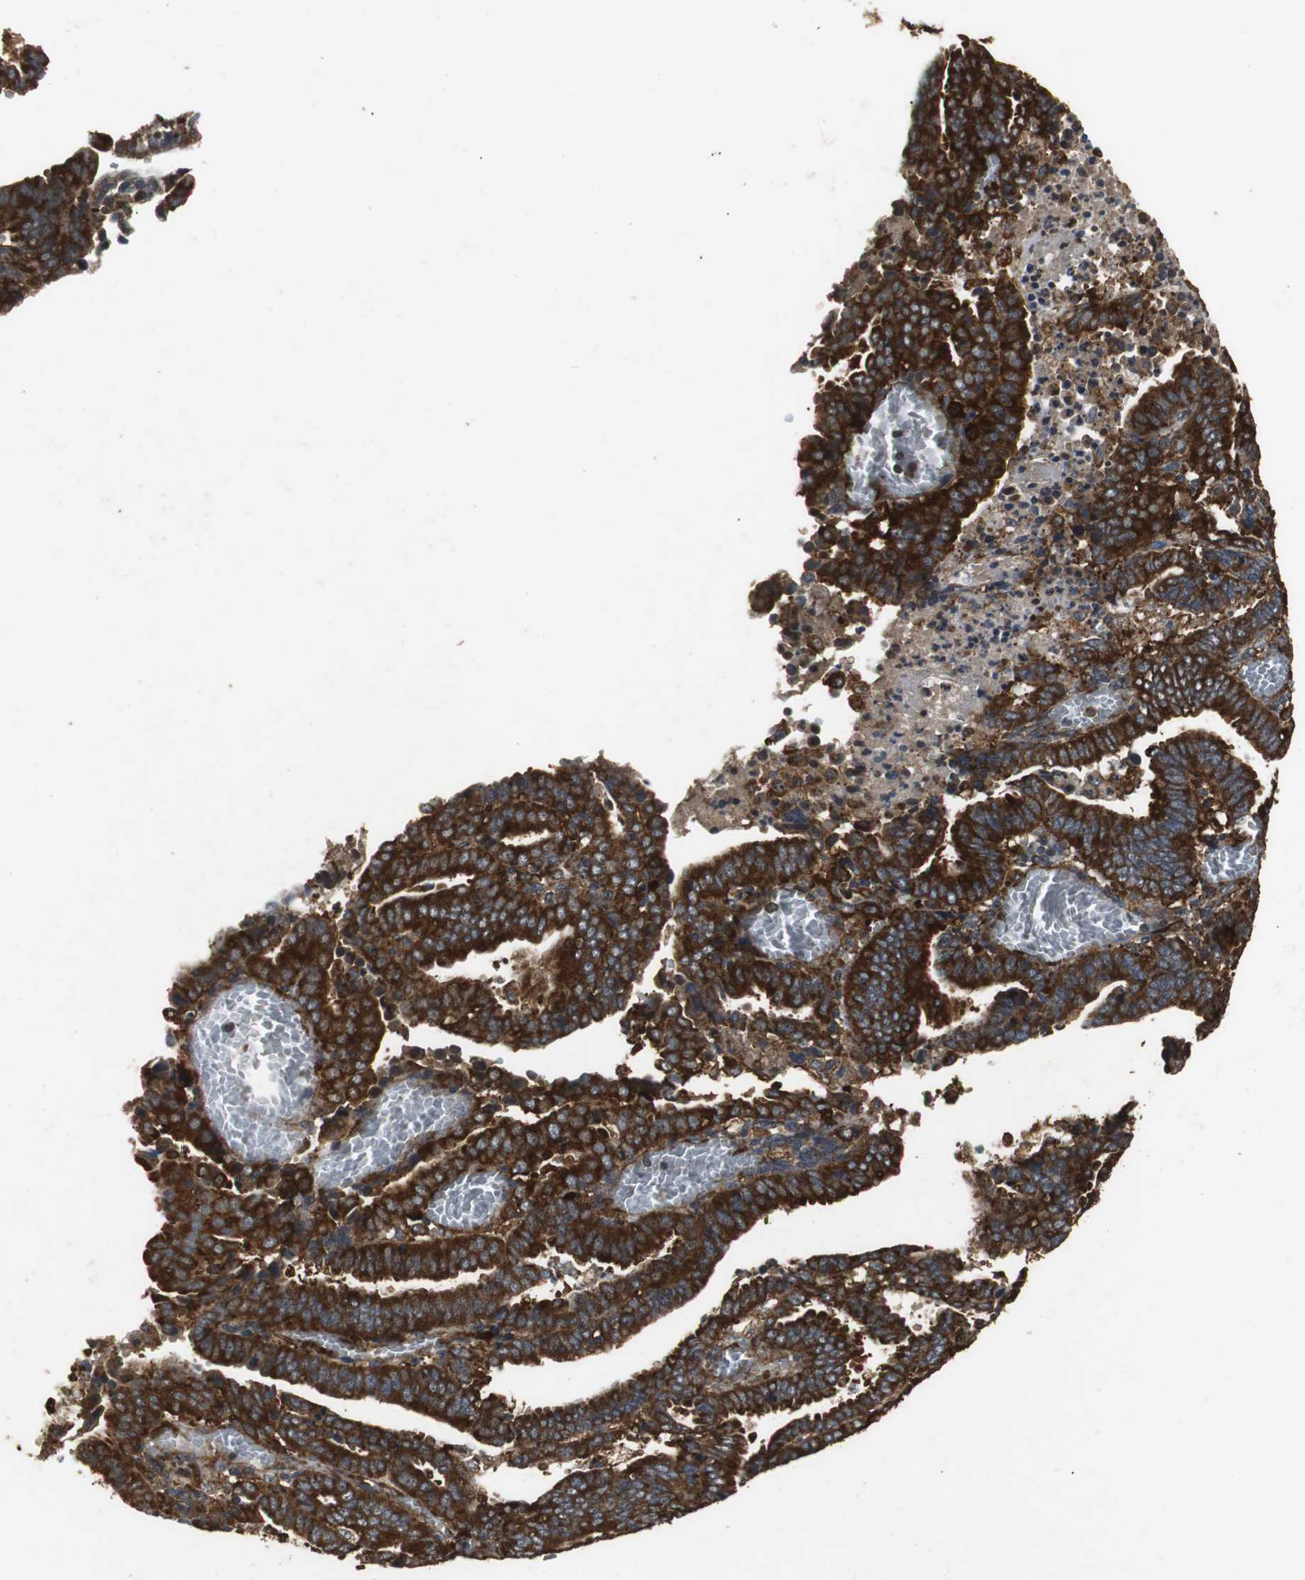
{"staining": {"intensity": "strong", "quantity": ">75%", "location": "cytoplasmic/membranous"}, "tissue": "endometrial cancer", "cell_type": "Tumor cells", "image_type": "cancer", "snomed": [{"axis": "morphology", "description": "Adenocarcinoma, NOS"}, {"axis": "topography", "description": "Uterus"}], "caption": "A micrograph of endometrial adenocarcinoma stained for a protein reveals strong cytoplasmic/membranous brown staining in tumor cells. (DAB (3,3'-diaminobenzidine) = brown stain, brightfield microscopy at high magnification).", "gene": "NAA10", "patient": {"sex": "female", "age": 83}}